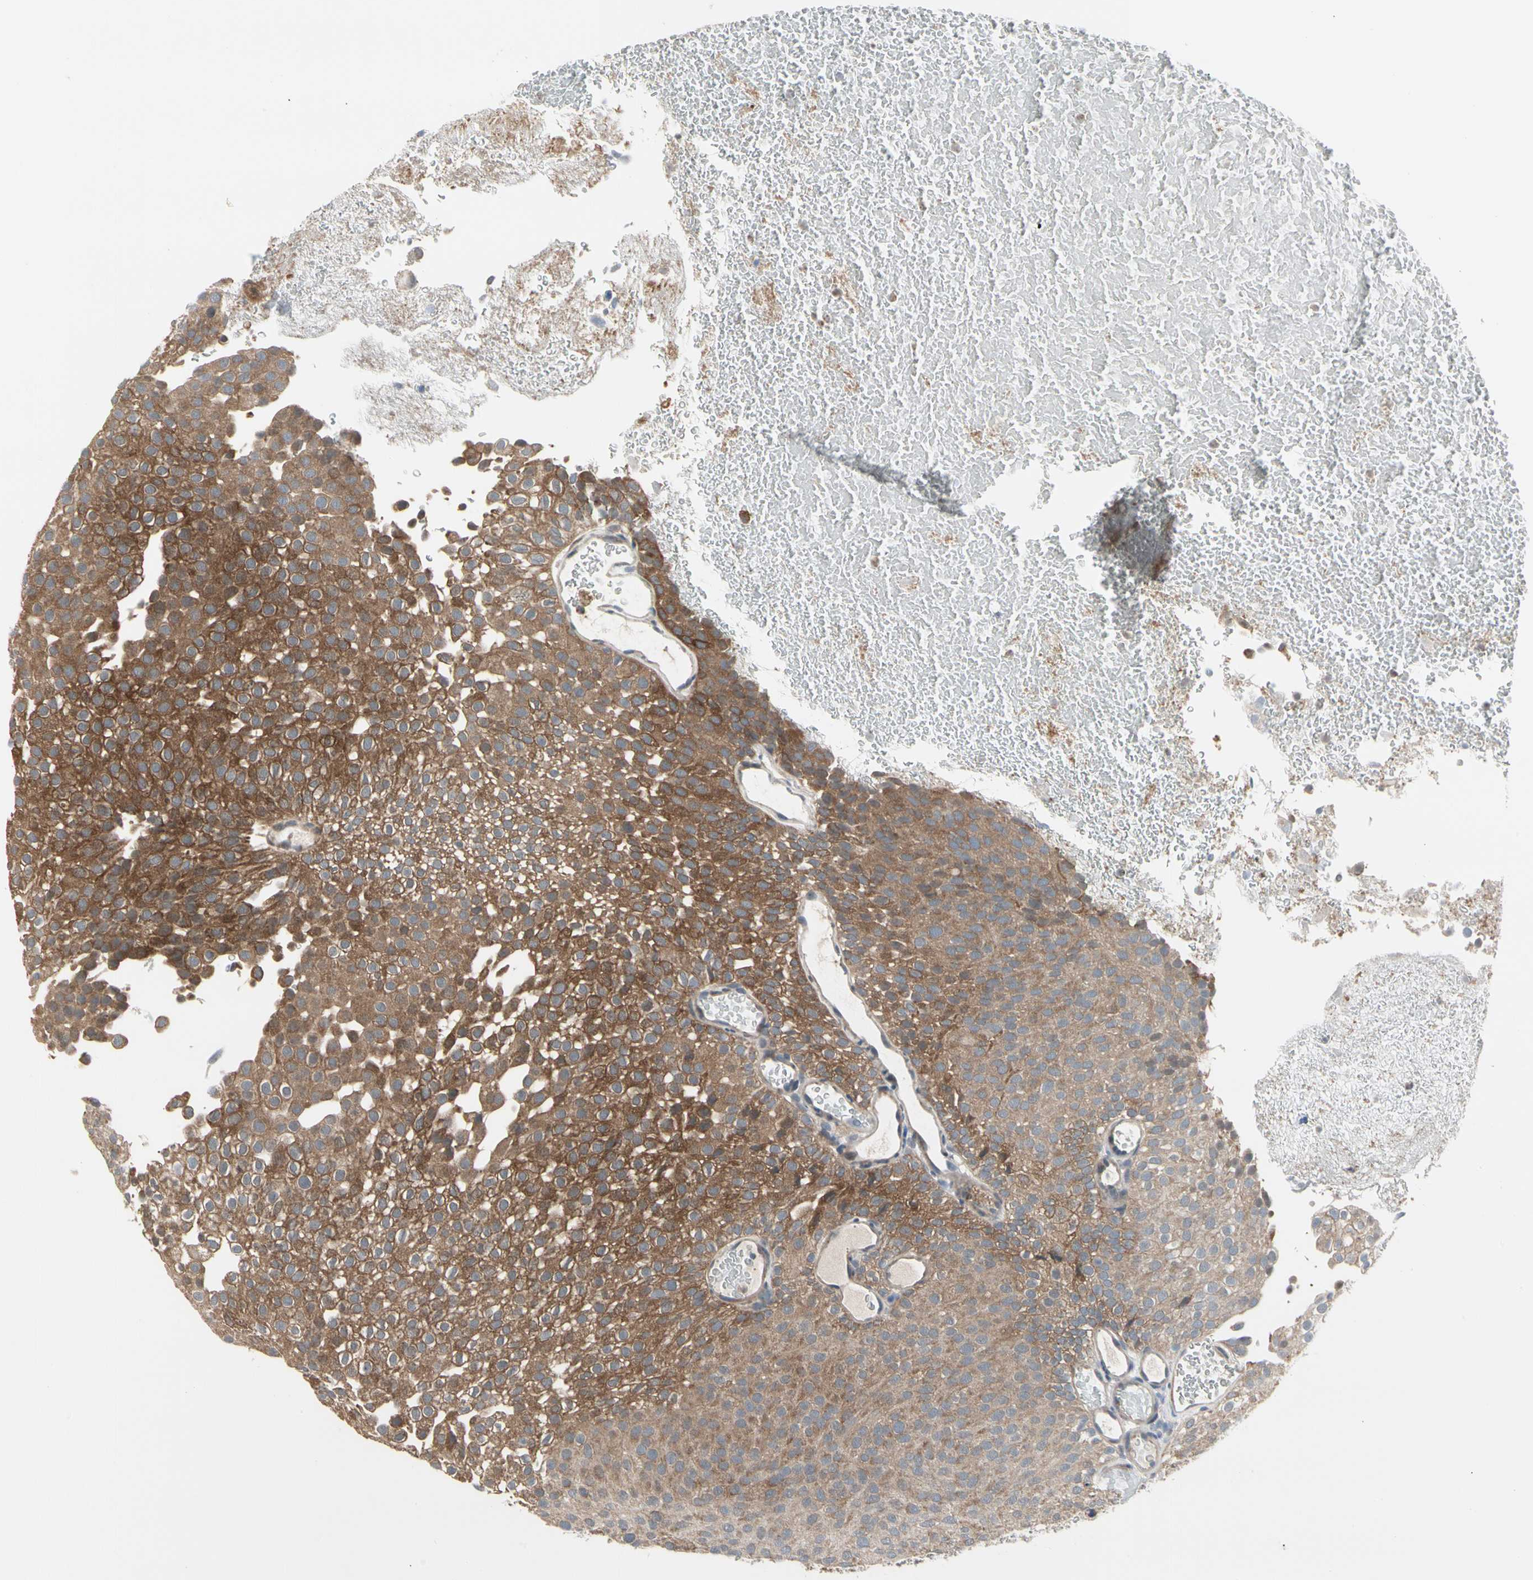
{"staining": {"intensity": "moderate", "quantity": ">75%", "location": "cytoplasmic/membranous"}, "tissue": "urothelial cancer", "cell_type": "Tumor cells", "image_type": "cancer", "snomed": [{"axis": "morphology", "description": "Urothelial carcinoma, Low grade"}, {"axis": "topography", "description": "Urinary bladder"}], "caption": "Protein staining reveals moderate cytoplasmic/membranous positivity in about >75% of tumor cells in urothelial cancer. (brown staining indicates protein expression, while blue staining denotes nuclei).", "gene": "MARK1", "patient": {"sex": "male", "age": 78}}